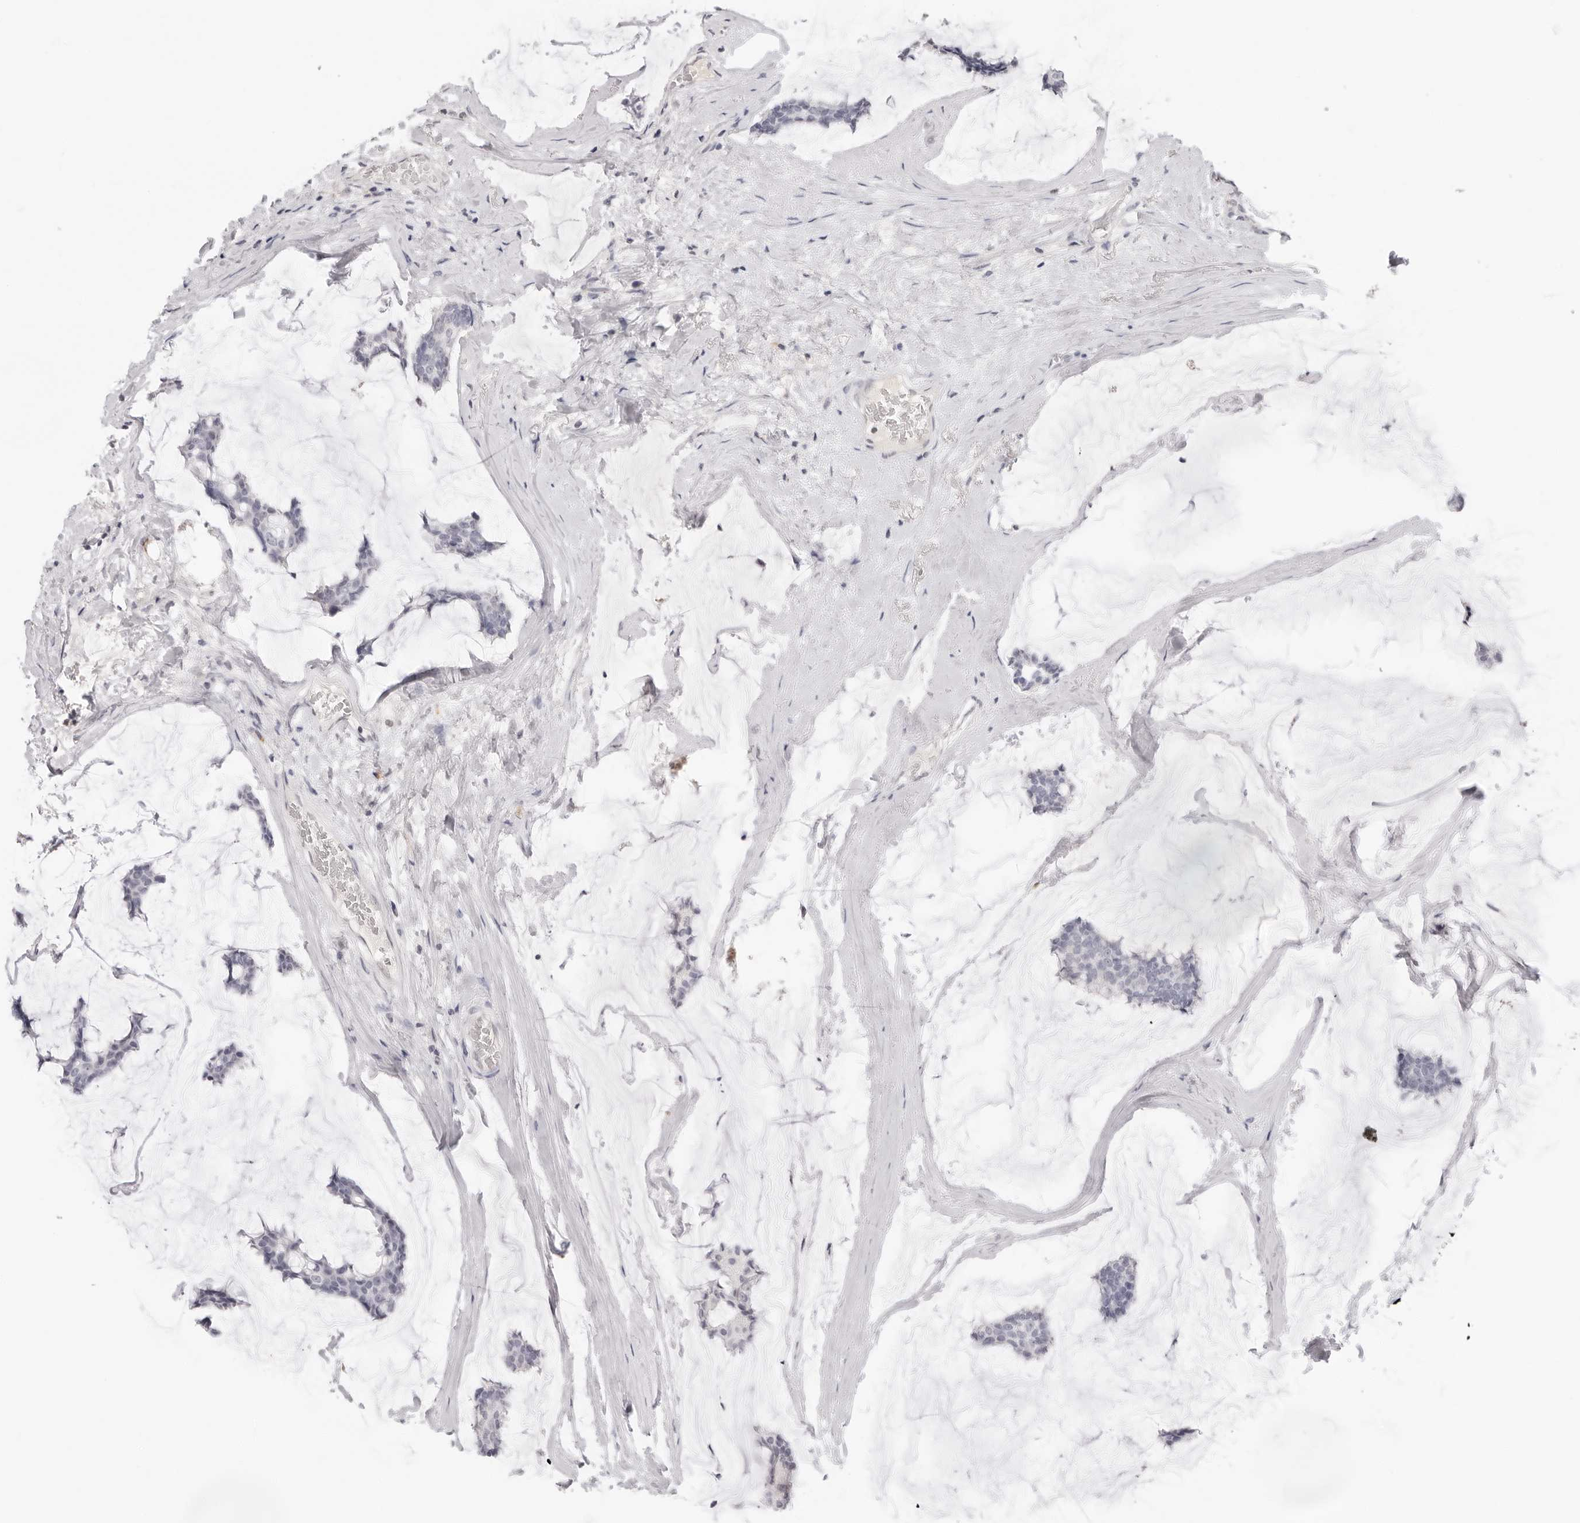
{"staining": {"intensity": "negative", "quantity": "none", "location": "none"}, "tissue": "breast cancer", "cell_type": "Tumor cells", "image_type": "cancer", "snomed": [{"axis": "morphology", "description": "Duct carcinoma"}, {"axis": "topography", "description": "Breast"}], "caption": "A high-resolution histopathology image shows IHC staining of breast invasive ductal carcinoma, which reveals no significant expression in tumor cells.", "gene": "STRADB", "patient": {"sex": "female", "age": 93}}